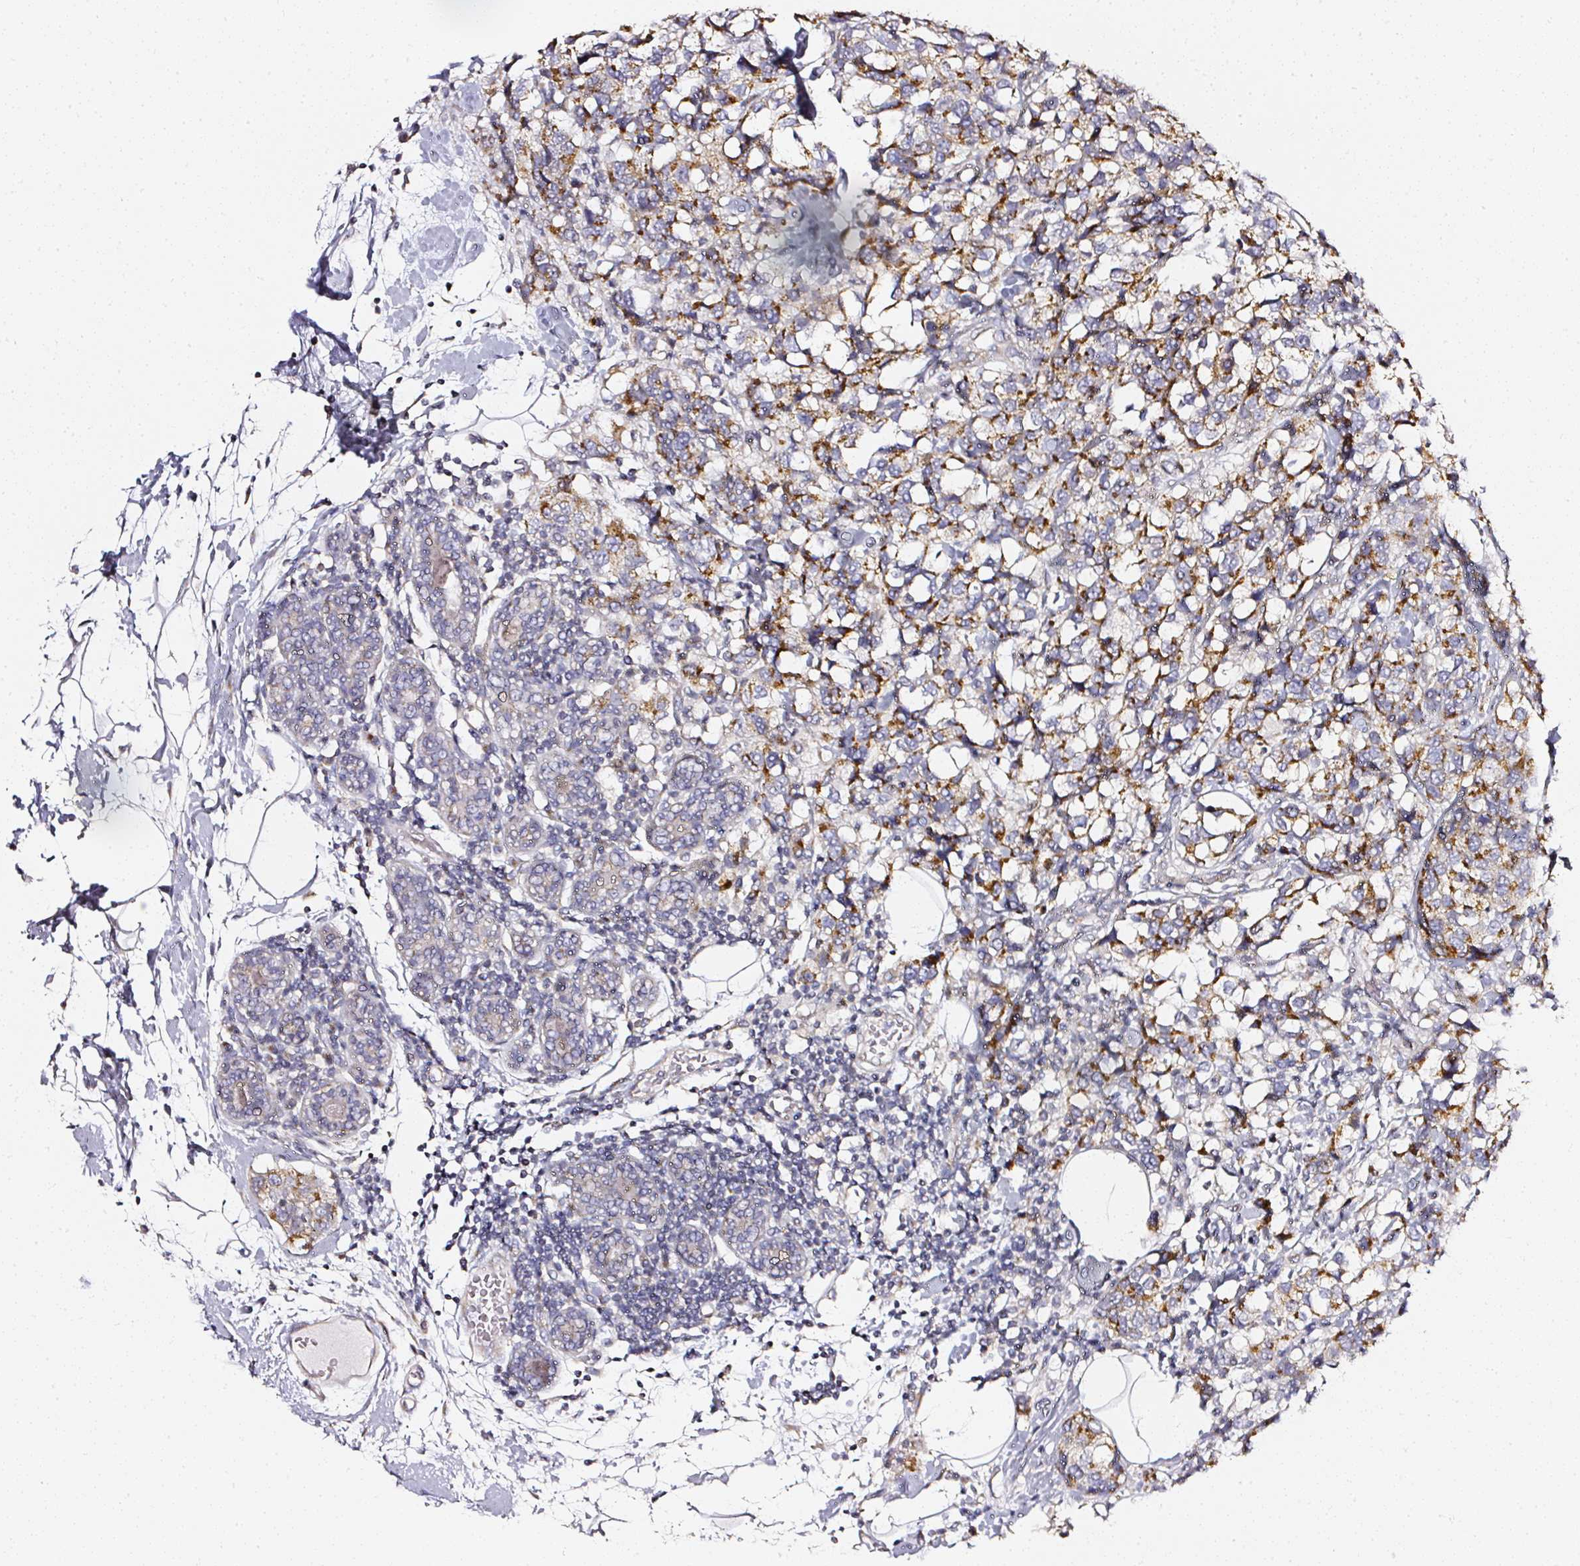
{"staining": {"intensity": "moderate", "quantity": ">75%", "location": "cytoplasmic/membranous"}, "tissue": "breast cancer", "cell_type": "Tumor cells", "image_type": "cancer", "snomed": [{"axis": "morphology", "description": "Lobular carcinoma"}, {"axis": "topography", "description": "Breast"}], "caption": "Breast cancer (lobular carcinoma) was stained to show a protein in brown. There is medium levels of moderate cytoplasmic/membranous staining in approximately >75% of tumor cells. The protein of interest is stained brown, and the nuclei are stained in blue (DAB IHC with brightfield microscopy, high magnification).", "gene": "NTRK1", "patient": {"sex": "female", "age": 59}}